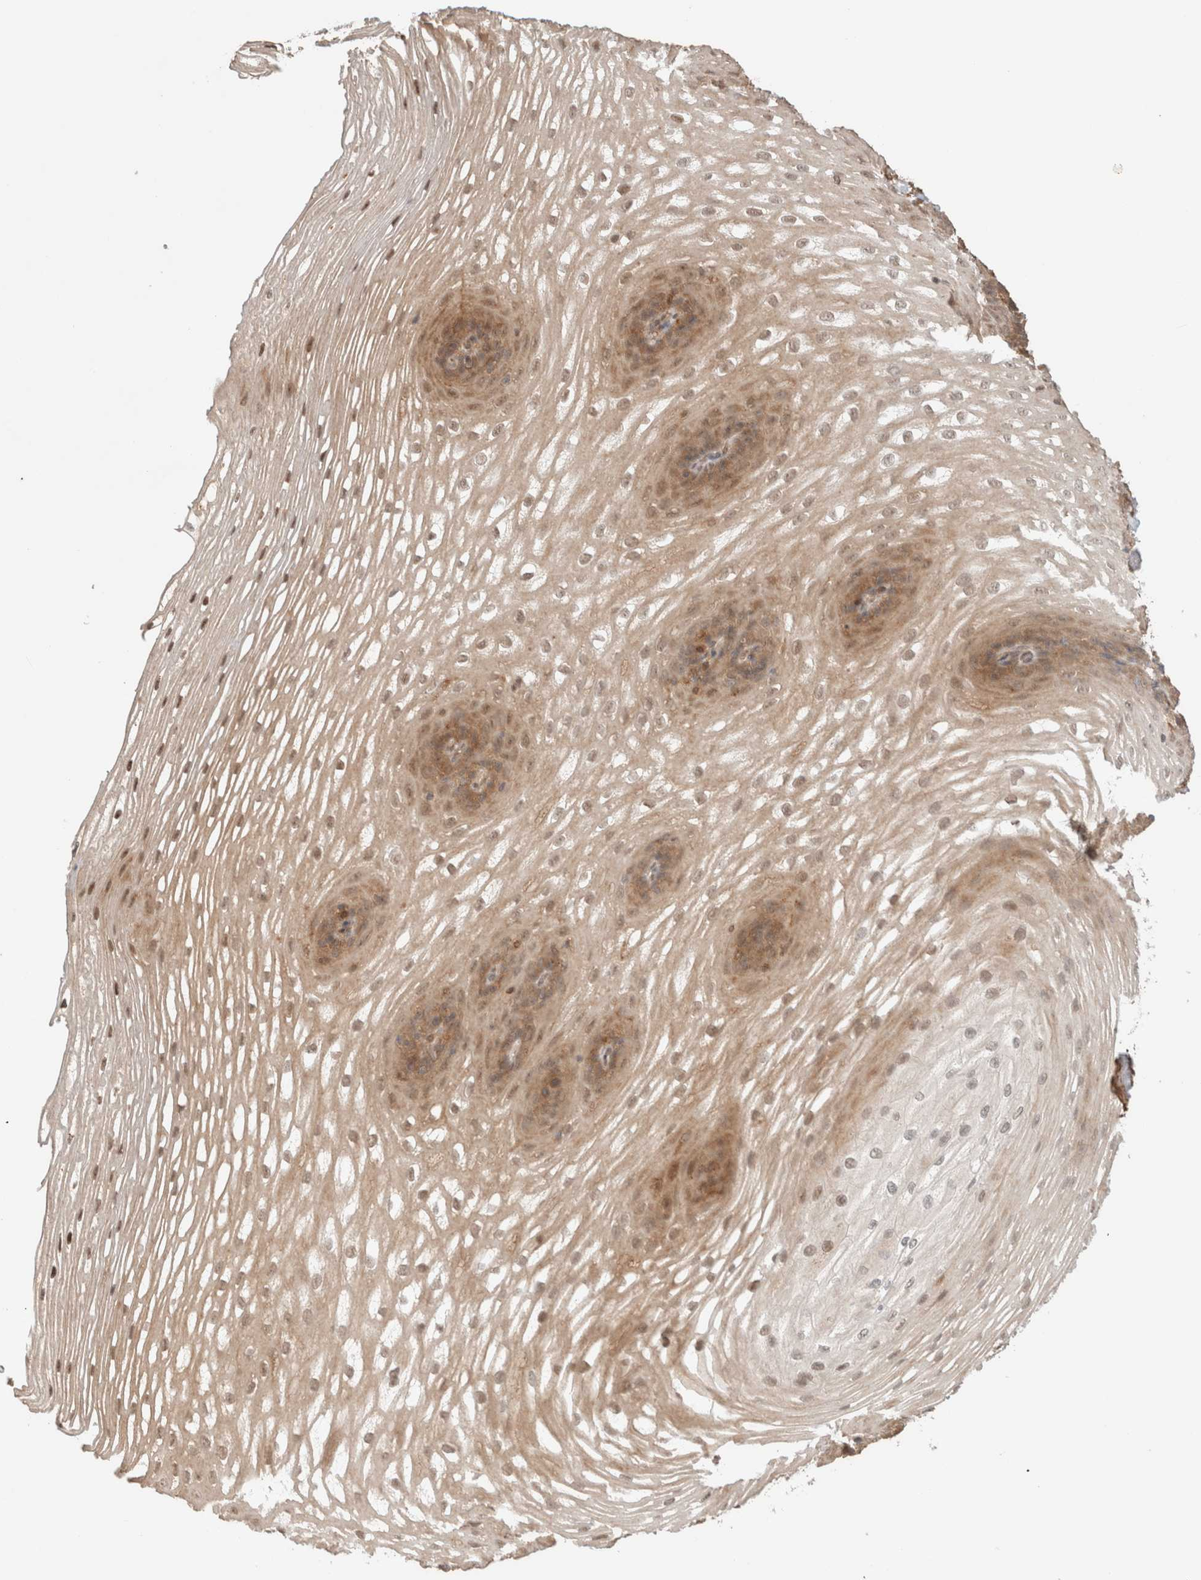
{"staining": {"intensity": "moderate", "quantity": ">75%", "location": "cytoplasmic/membranous,nuclear"}, "tissue": "esophagus", "cell_type": "Squamous epithelial cells", "image_type": "normal", "snomed": [{"axis": "morphology", "description": "Normal tissue, NOS"}, {"axis": "topography", "description": "Esophagus"}], "caption": "Immunohistochemical staining of unremarkable human esophagus displays >75% levels of moderate cytoplasmic/membranous,nuclear protein staining in approximately >75% of squamous epithelial cells.", "gene": "OTUD6B", "patient": {"sex": "female", "age": 66}}